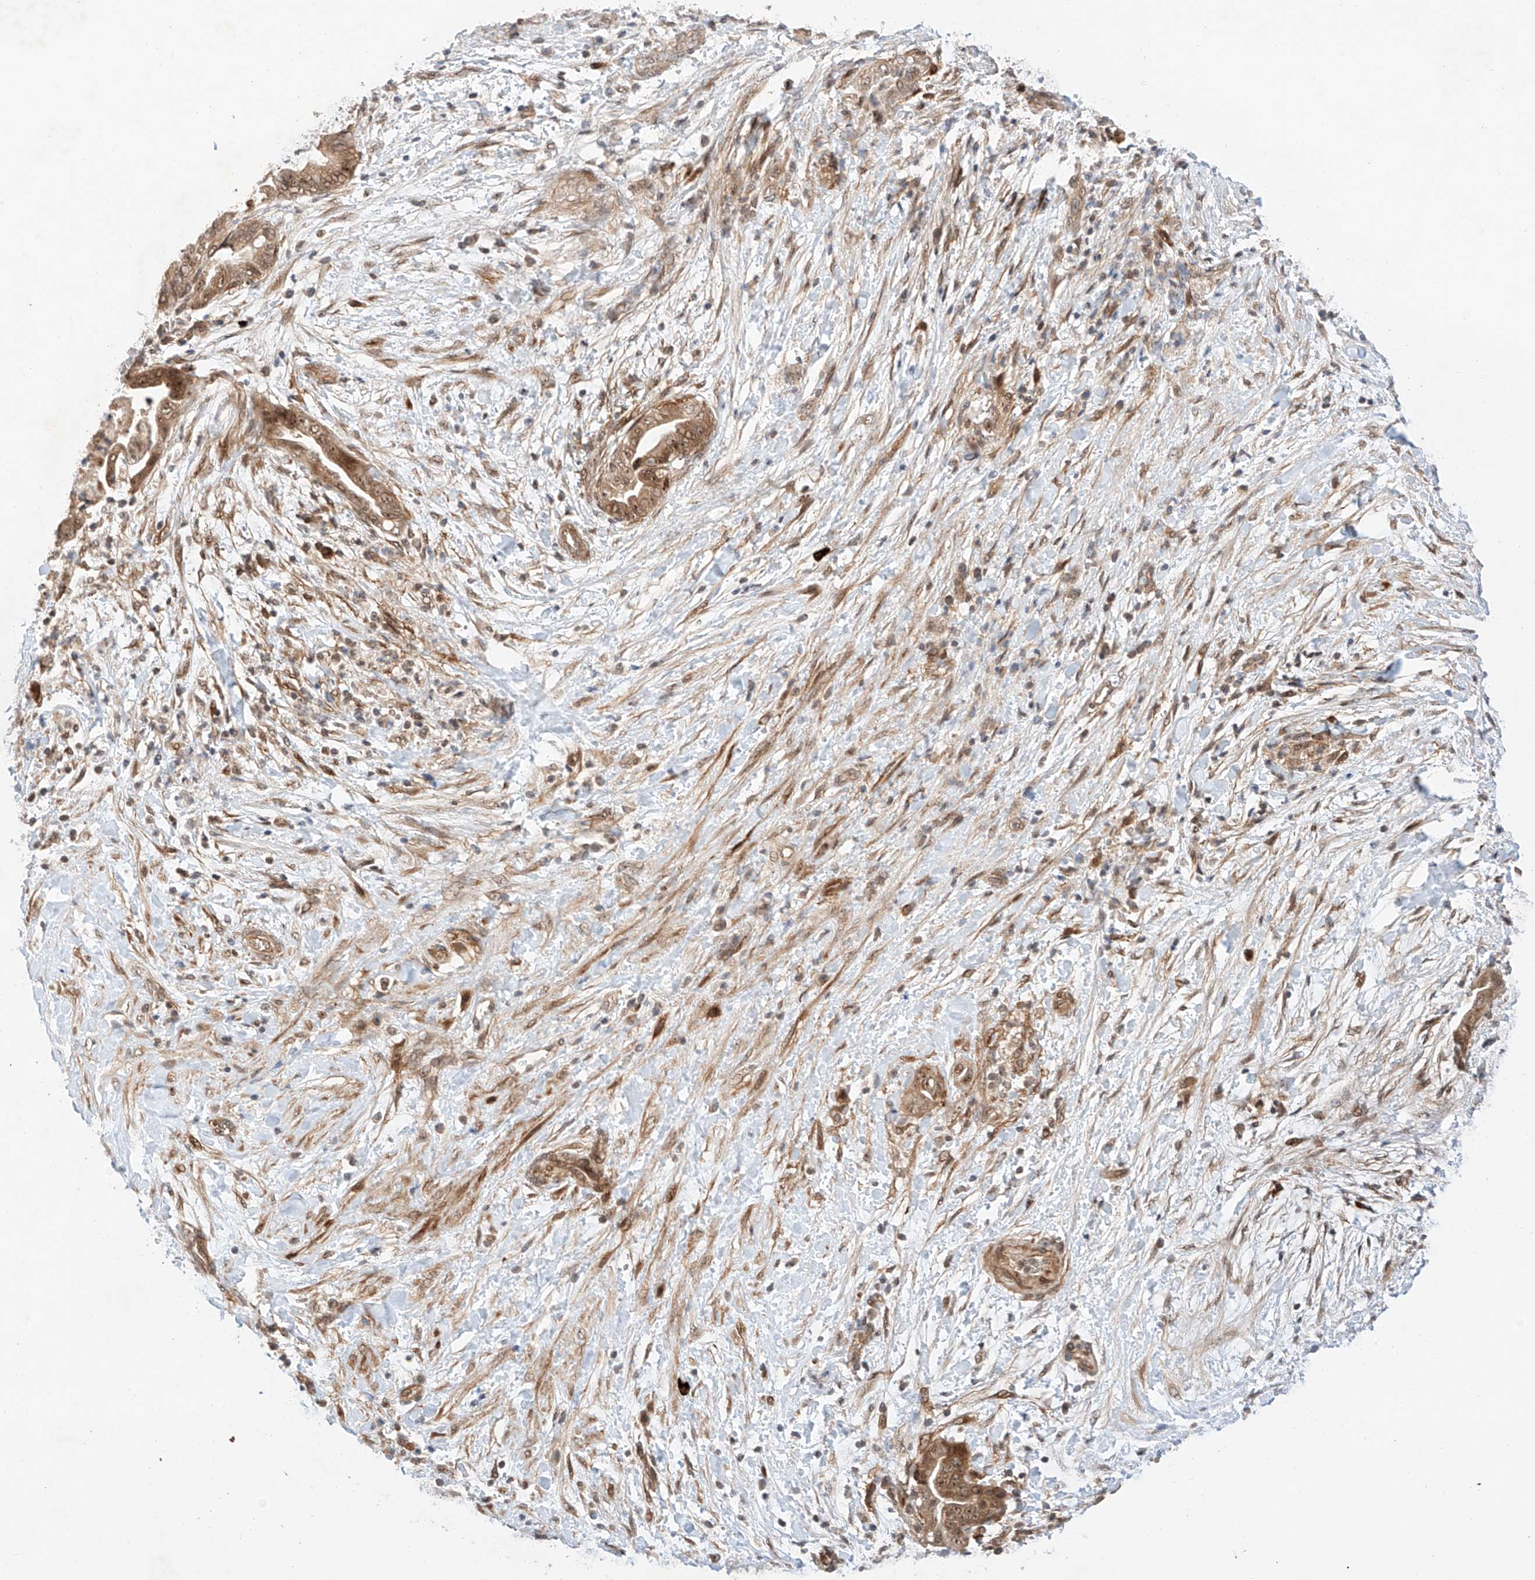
{"staining": {"intensity": "moderate", "quantity": ">75%", "location": "cytoplasmic/membranous,nuclear"}, "tissue": "pancreatic cancer", "cell_type": "Tumor cells", "image_type": "cancer", "snomed": [{"axis": "morphology", "description": "Adenocarcinoma, NOS"}, {"axis": "topography", "description": "Pancreas"}], "caption": "Moderate cytoplasmic/membranous and nuclear staining for a protein is appreciated in about >75% of tumor cells of pancreatic cancer (adenocarcinoma) using immunohistochemistry (IHC).", "gene": "RAB23", "patient": {"sex": "male", "age": 75}}